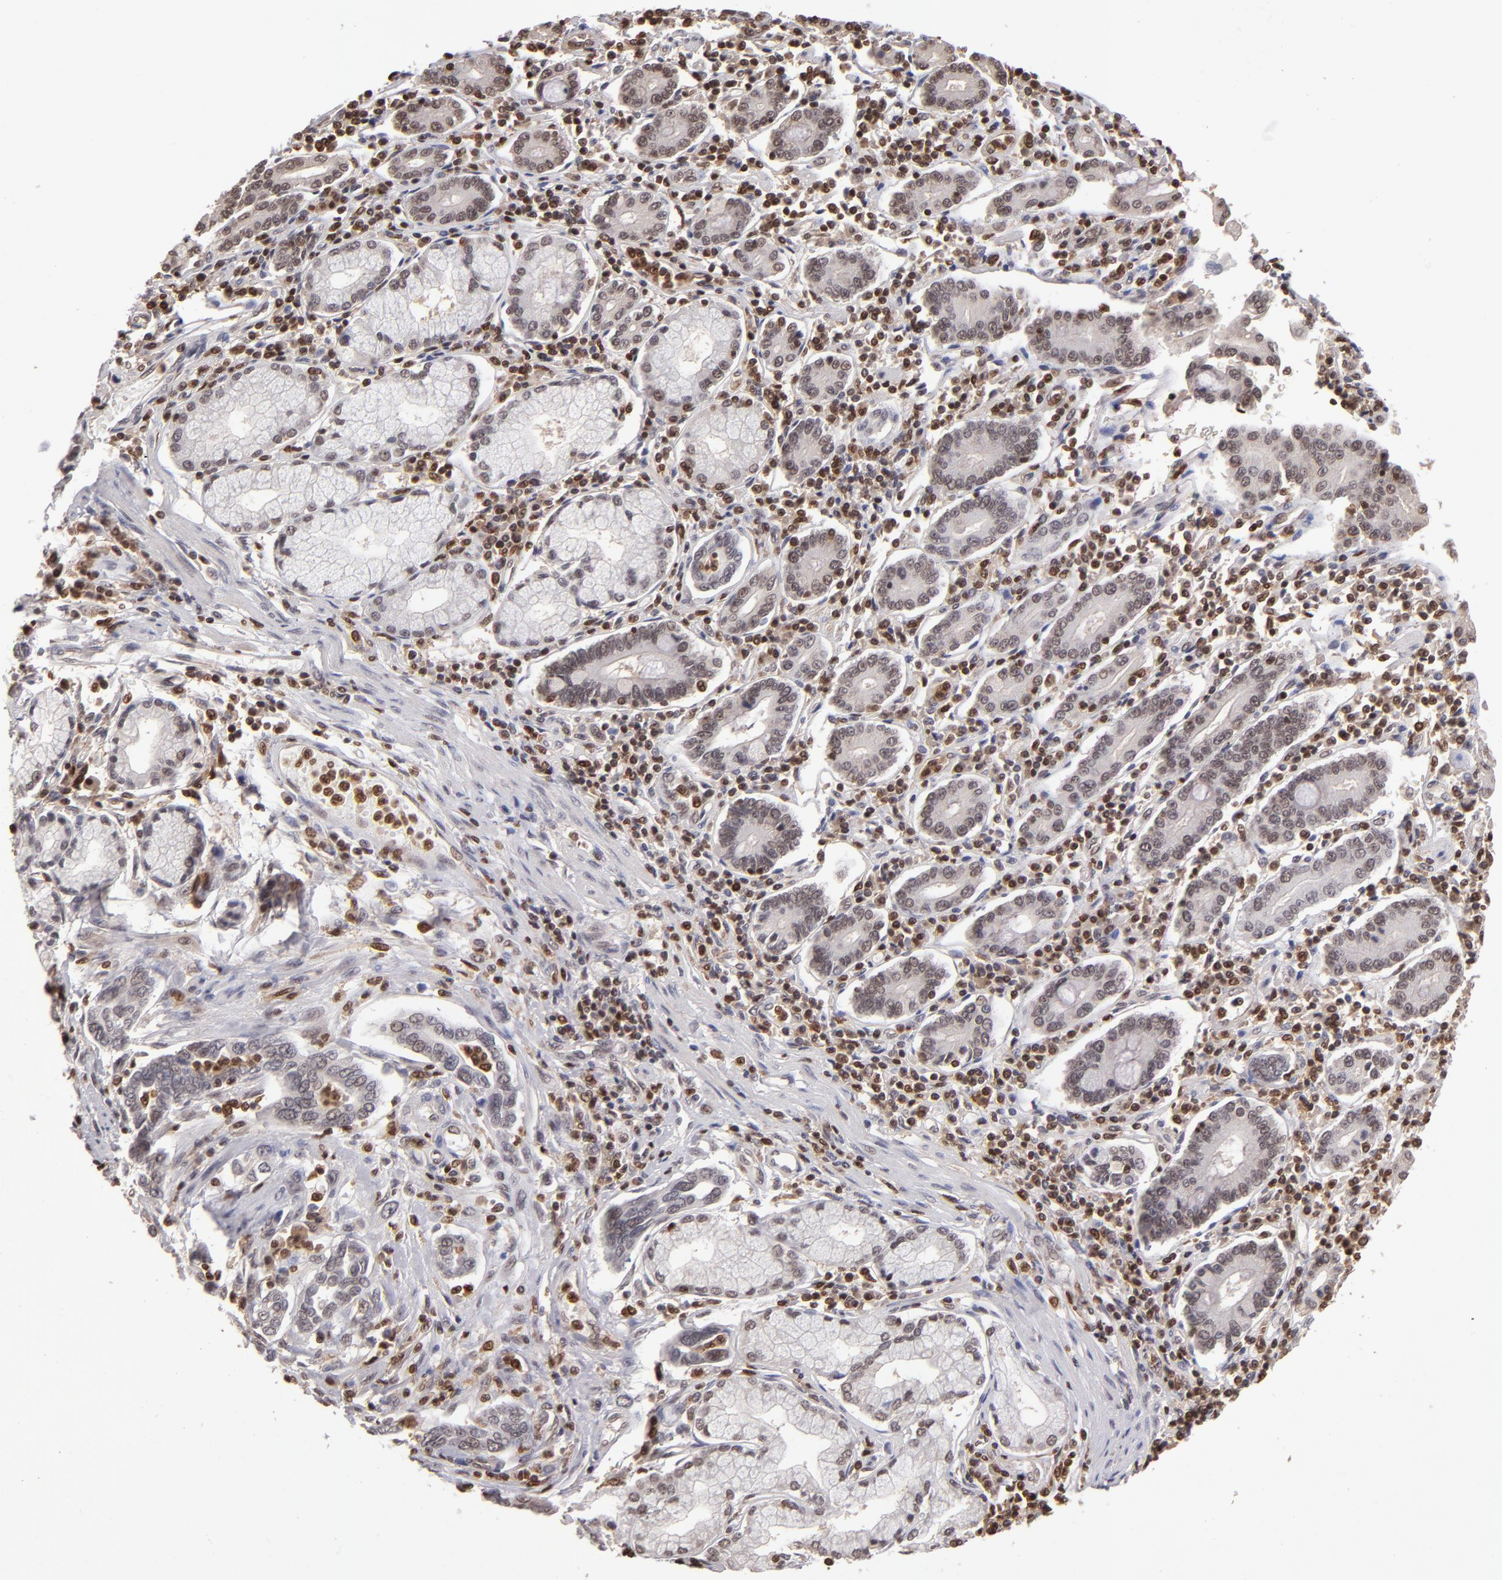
{"staining": {"intensity": "weak", "quantity": ">75%", "location": "cytoplasmic/membranous,nuclear"}, "tissue": "pancreatic cancer", "cell_type": "Tumor cells", "image_type": "cancer", "snomed": [{"axis": "morphology", "description": "Adenocarcinoma, NOS"}, {"axis": "topography", "description": "Pancreas"}], "caption": "Immunohistochemical staining of pancreatic cancer (adenocarcinoma) exhibits weak cytoplasmic/membranous and nuclear protein positivity in approximately >75% of tumor cells.", "gene": "GRB2", "patient": {"sex": "female", "age": 57}}